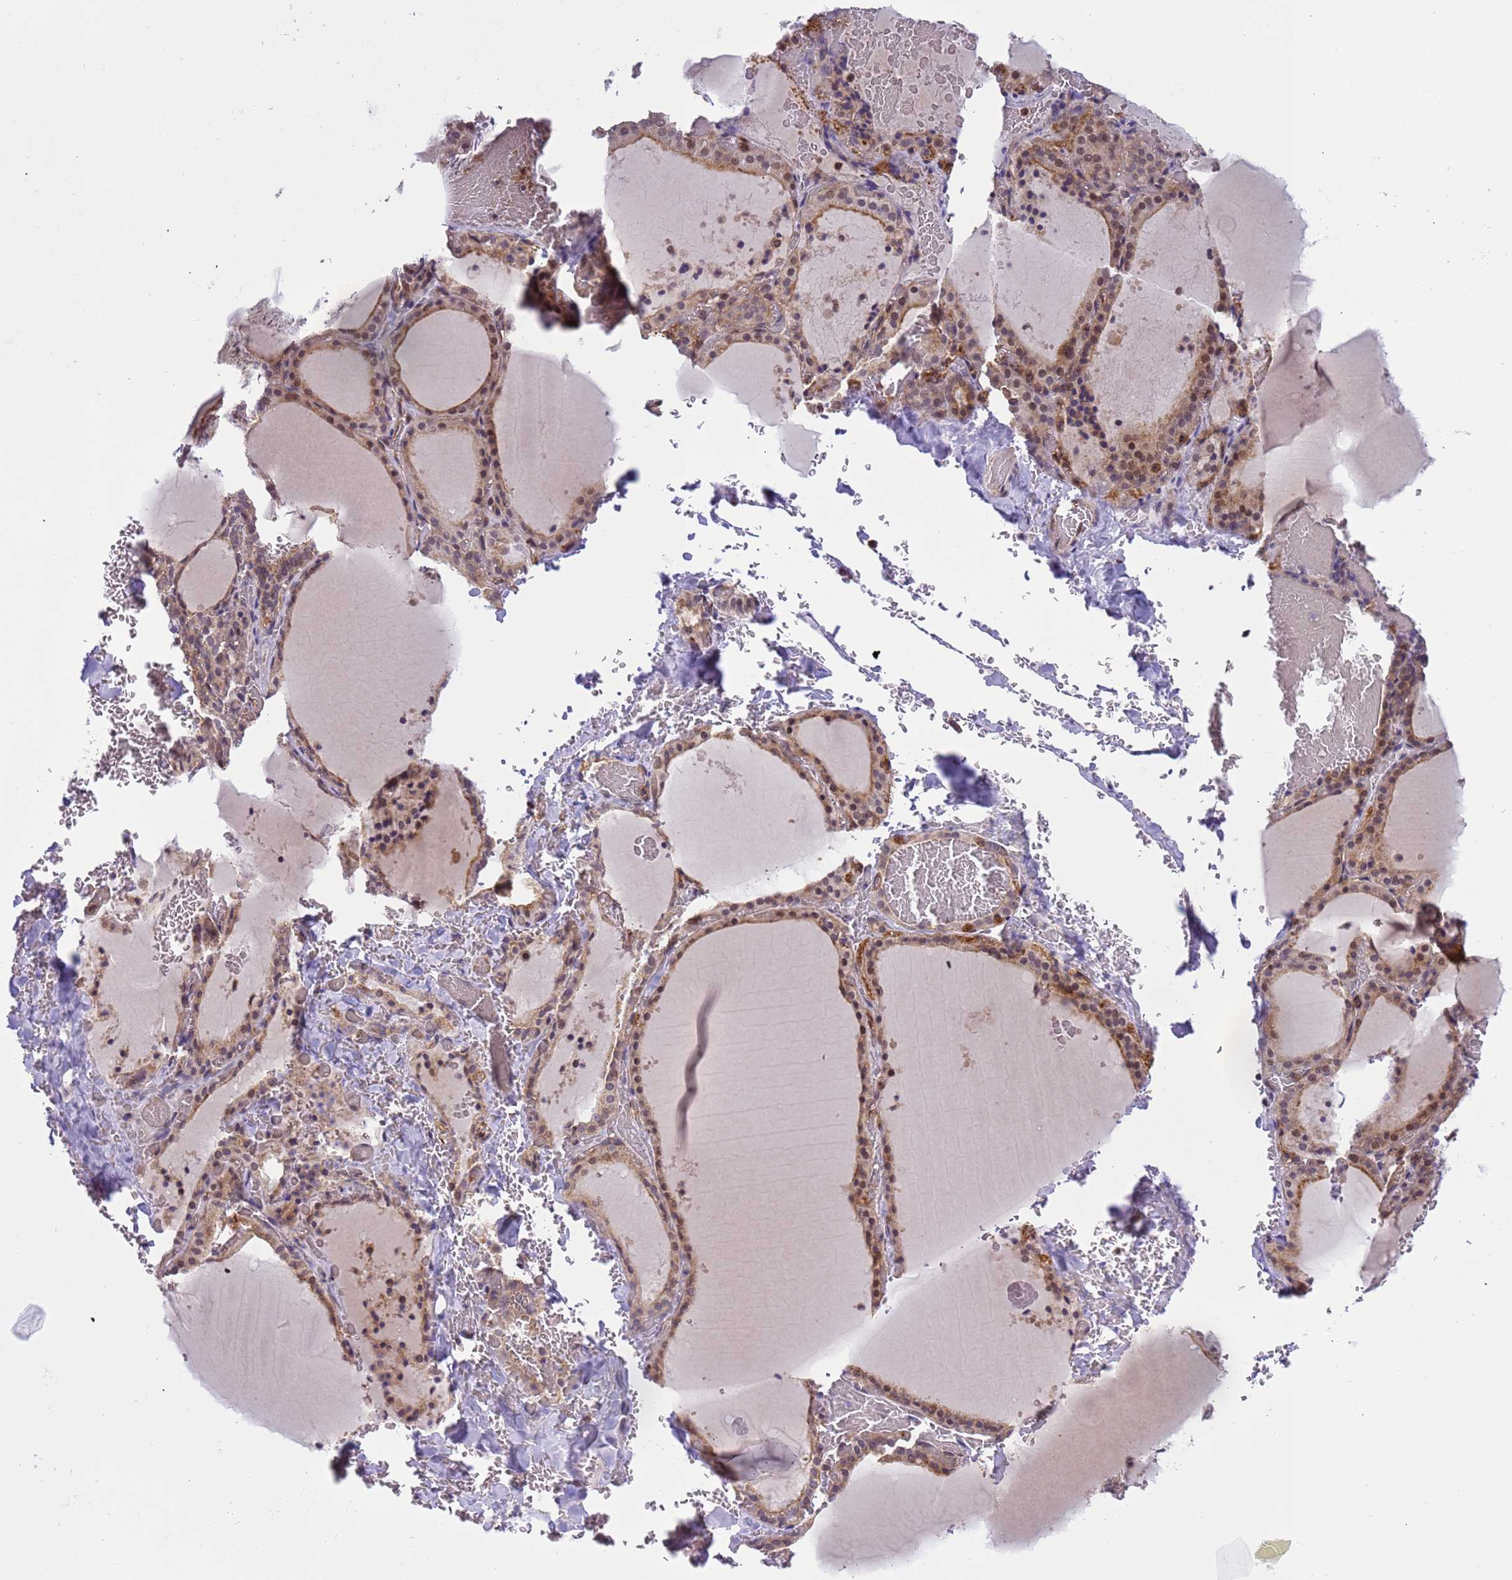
{"staining": {"intensity": "moderate", "quantity": ">75%", "location": "cytoplasmic/membranous,nuclear"}, "tissue": "thyroid gland", "cell_type": "Glandular cells", "image_type": "normal", "snomed": [{"axis": "morphology", "description": "Normal tissue, NOS"}, {"axis": "topography", "description": "Thyroid gland"}], "caption": "DAB immunohistochemical staining of unremarkable human thyroid gland demonstrates moderate cytoplasmic/membranous,nuclear protein expression in approximately >75% of glandular cells.", "gene": "EMC2", "patient": {"sex": "female", "age": 39}}